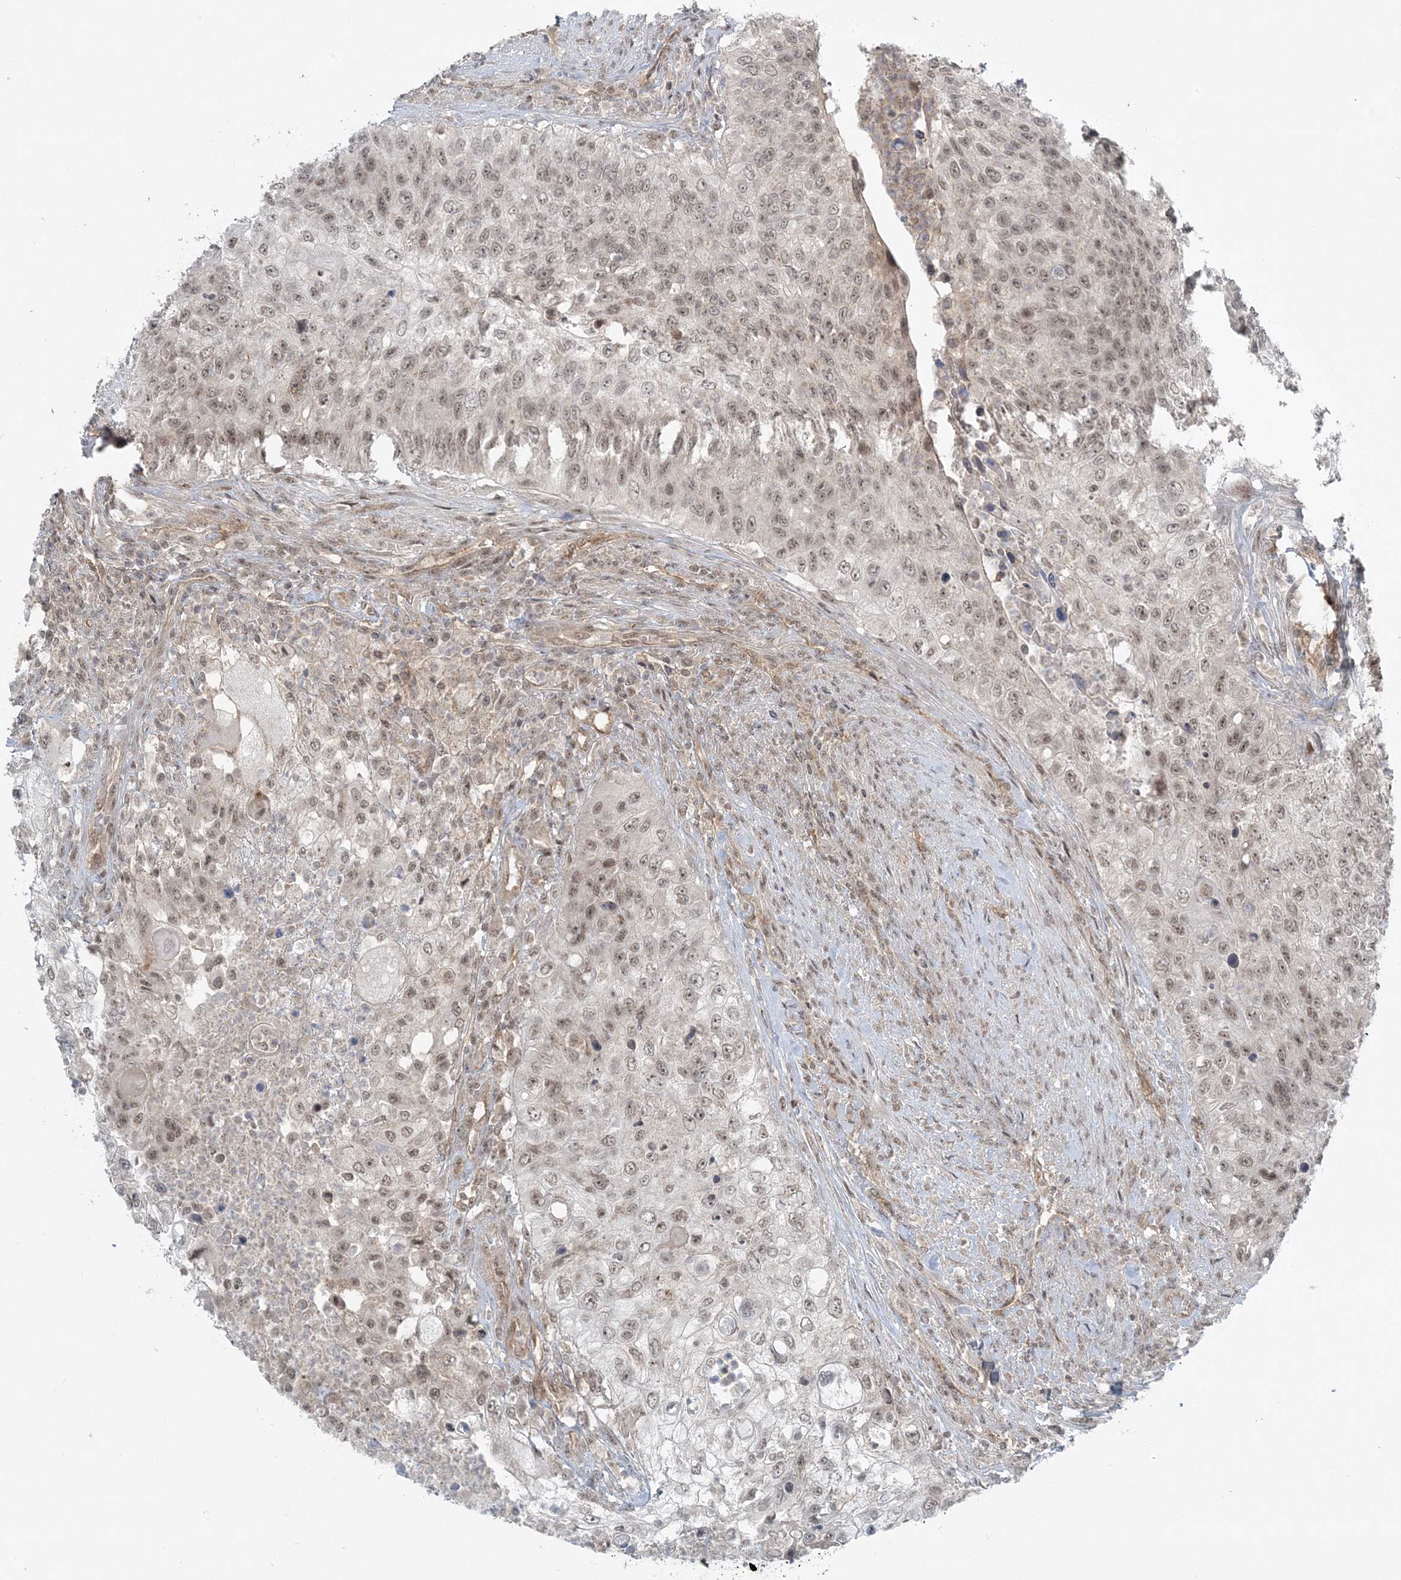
{"staining": {"intensity": "weak", "quantity": ">75%", "location": "nuclear"}, "tissue": "urothelial cancer", "cell_type": "Tumor cells", "image_type": "cancer", "snomed": [{"axis": "morphology", "description": "Urothelial carcinoma, High grade"}, {"axis": "topography", "description": "Urinary bladder"}], "caption": "Immunohistochemistry image of urothelial carcinoma (high-grade) stained for a protein (brown), which exhibits low levels of weak nuclear expression in about >75% of tumor cells.", "gene": "ATP11A", "patient": {"sex": "female", "age": 60}}